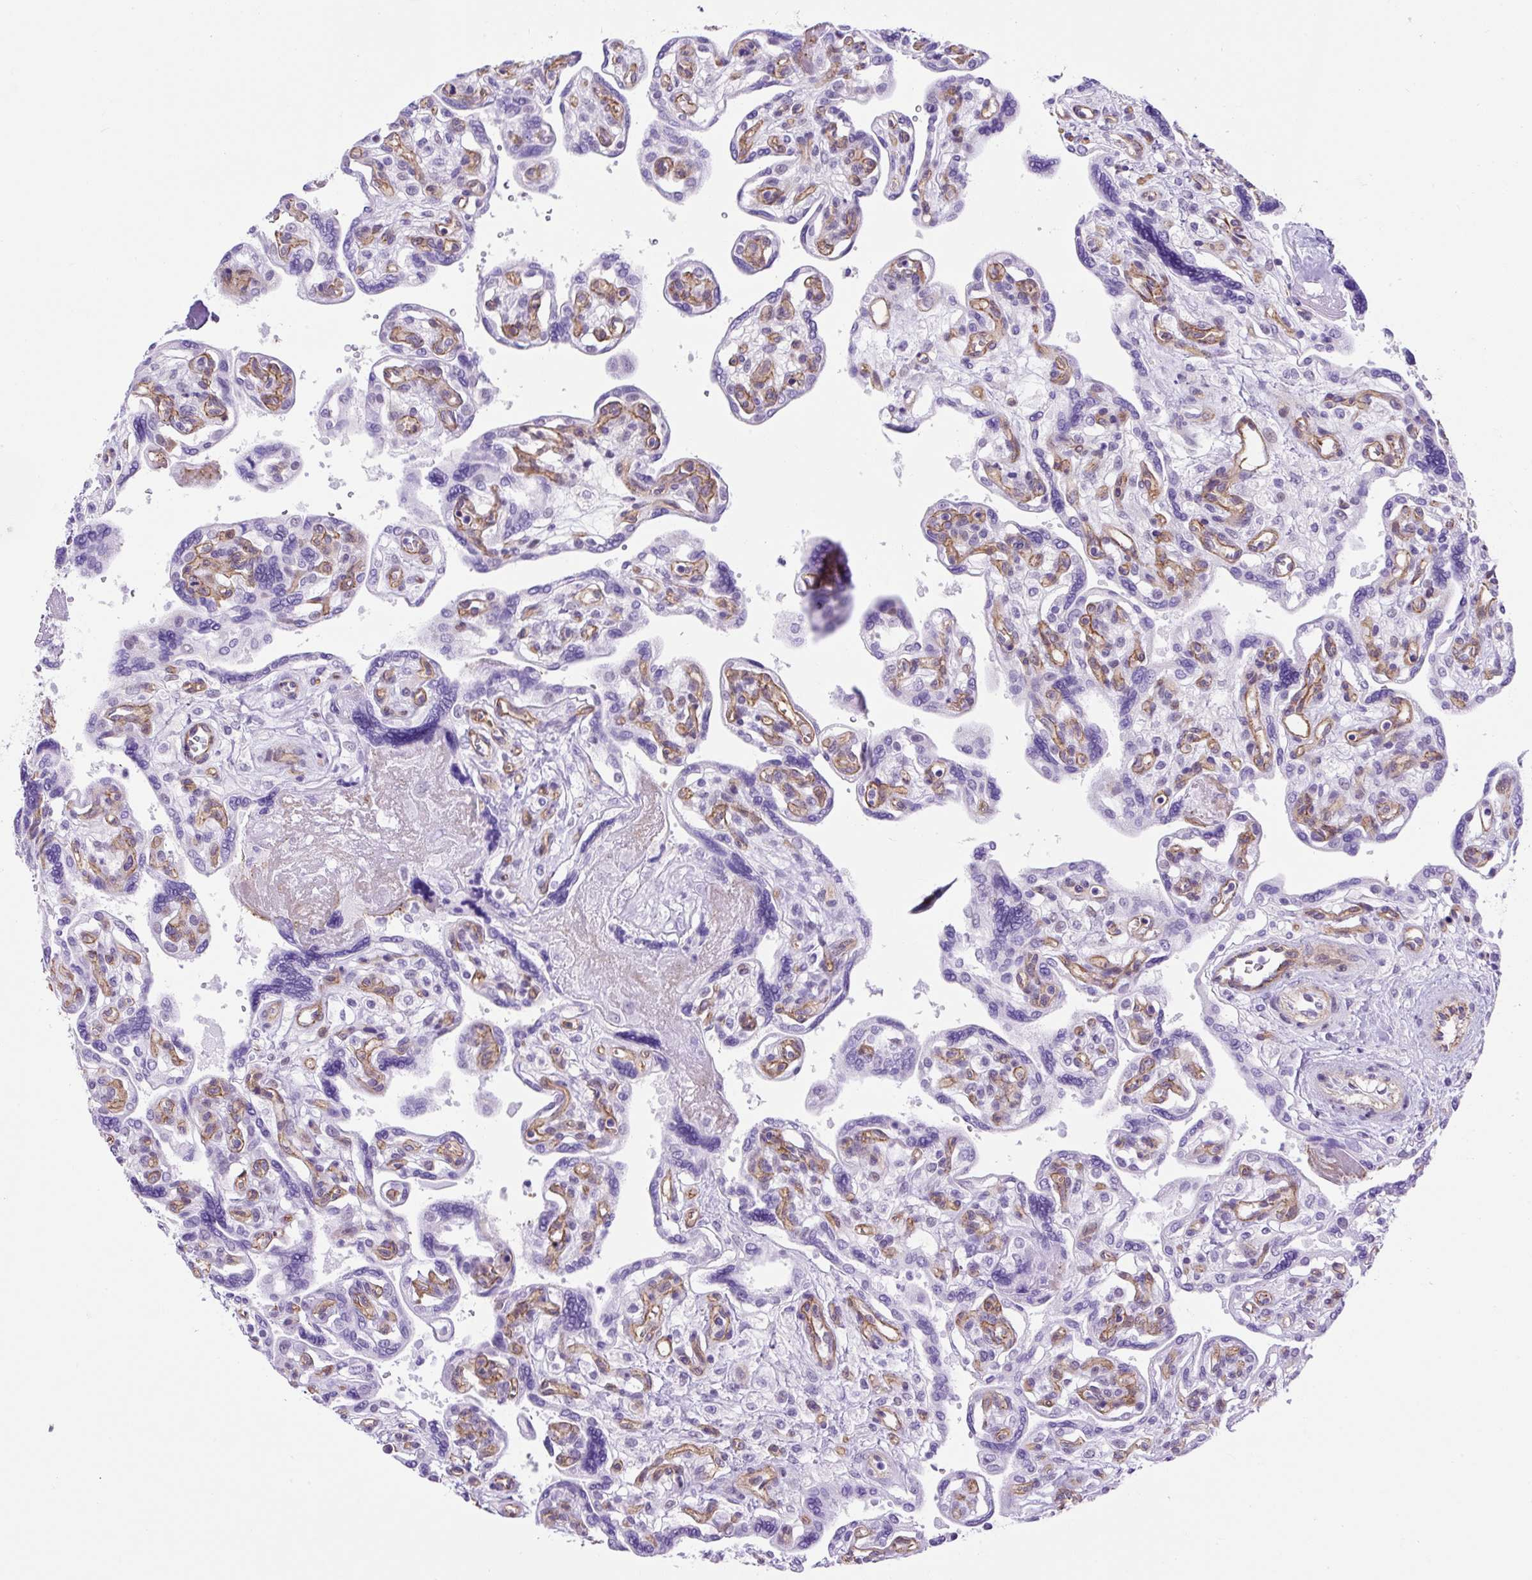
{"staining": {"intensity": "negative", "quantity": "none", "location": "none"}, "tissue": "placenta", "cell_type": "Decidual cells", "image_type": "normal", "snomed": [{"axis": "morphology", "description": "Normal tissue, NOS"}, {"axis": "topography", "description": "Placenta"}], "caption": "DAB (3,3'-diaminobenzidine) immunohistochemical staining of benign human placenta reveals no significant expression in decidual cells. The staining was performed using DAB to visualize the protein expression in brown, while the nuclei were stained in blue with hematoxylin (Magnification: 20x).", "gene": "KRT12", "patient": {"sex": "female", "age": 39}}